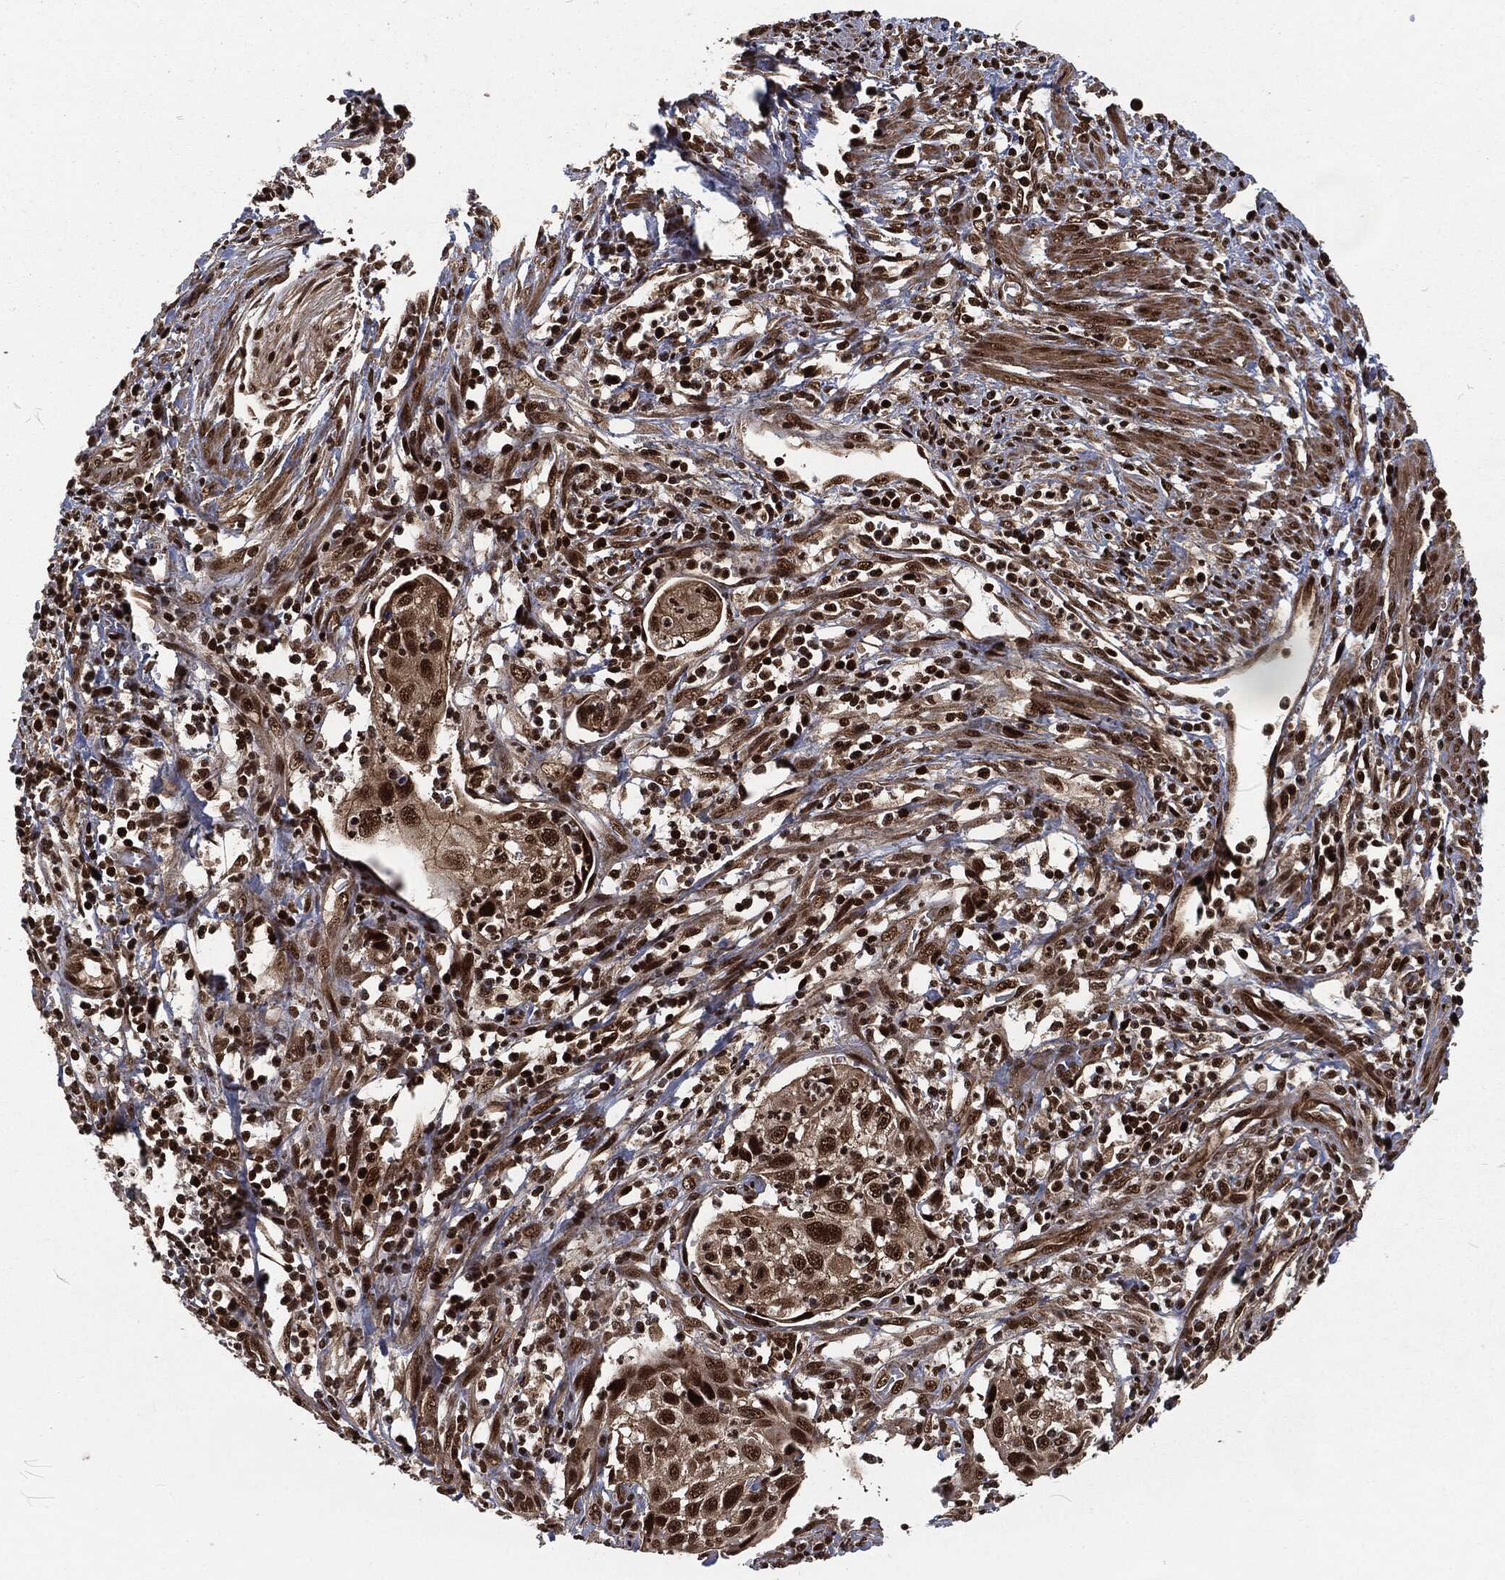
{"staining": {"intensity": "strong", "quantity": "25%-75%", "location": "nuclear"}, "tissue": "cervical cancer", "cell_type": "Tumor cells", "image_type": "cancer", "snomed": [{"axis": "morphology", "description": "Squamous cell carcinoma, NOS"}, {"axis": "topography", "description": "Cervix"}], "caption": "Tumor cells demonstrate high levels of strong nuclear positivity in about 25%-75% of cells in cervical squamous cell carcinoma. The staining was performed using DAB to visualize the protein expression in brown, while the nuclei were stained in blue with hematoxylin (Magnification: 20x).", "gene": "NGRN", "patient": {"sex": "female", "age": 70}}